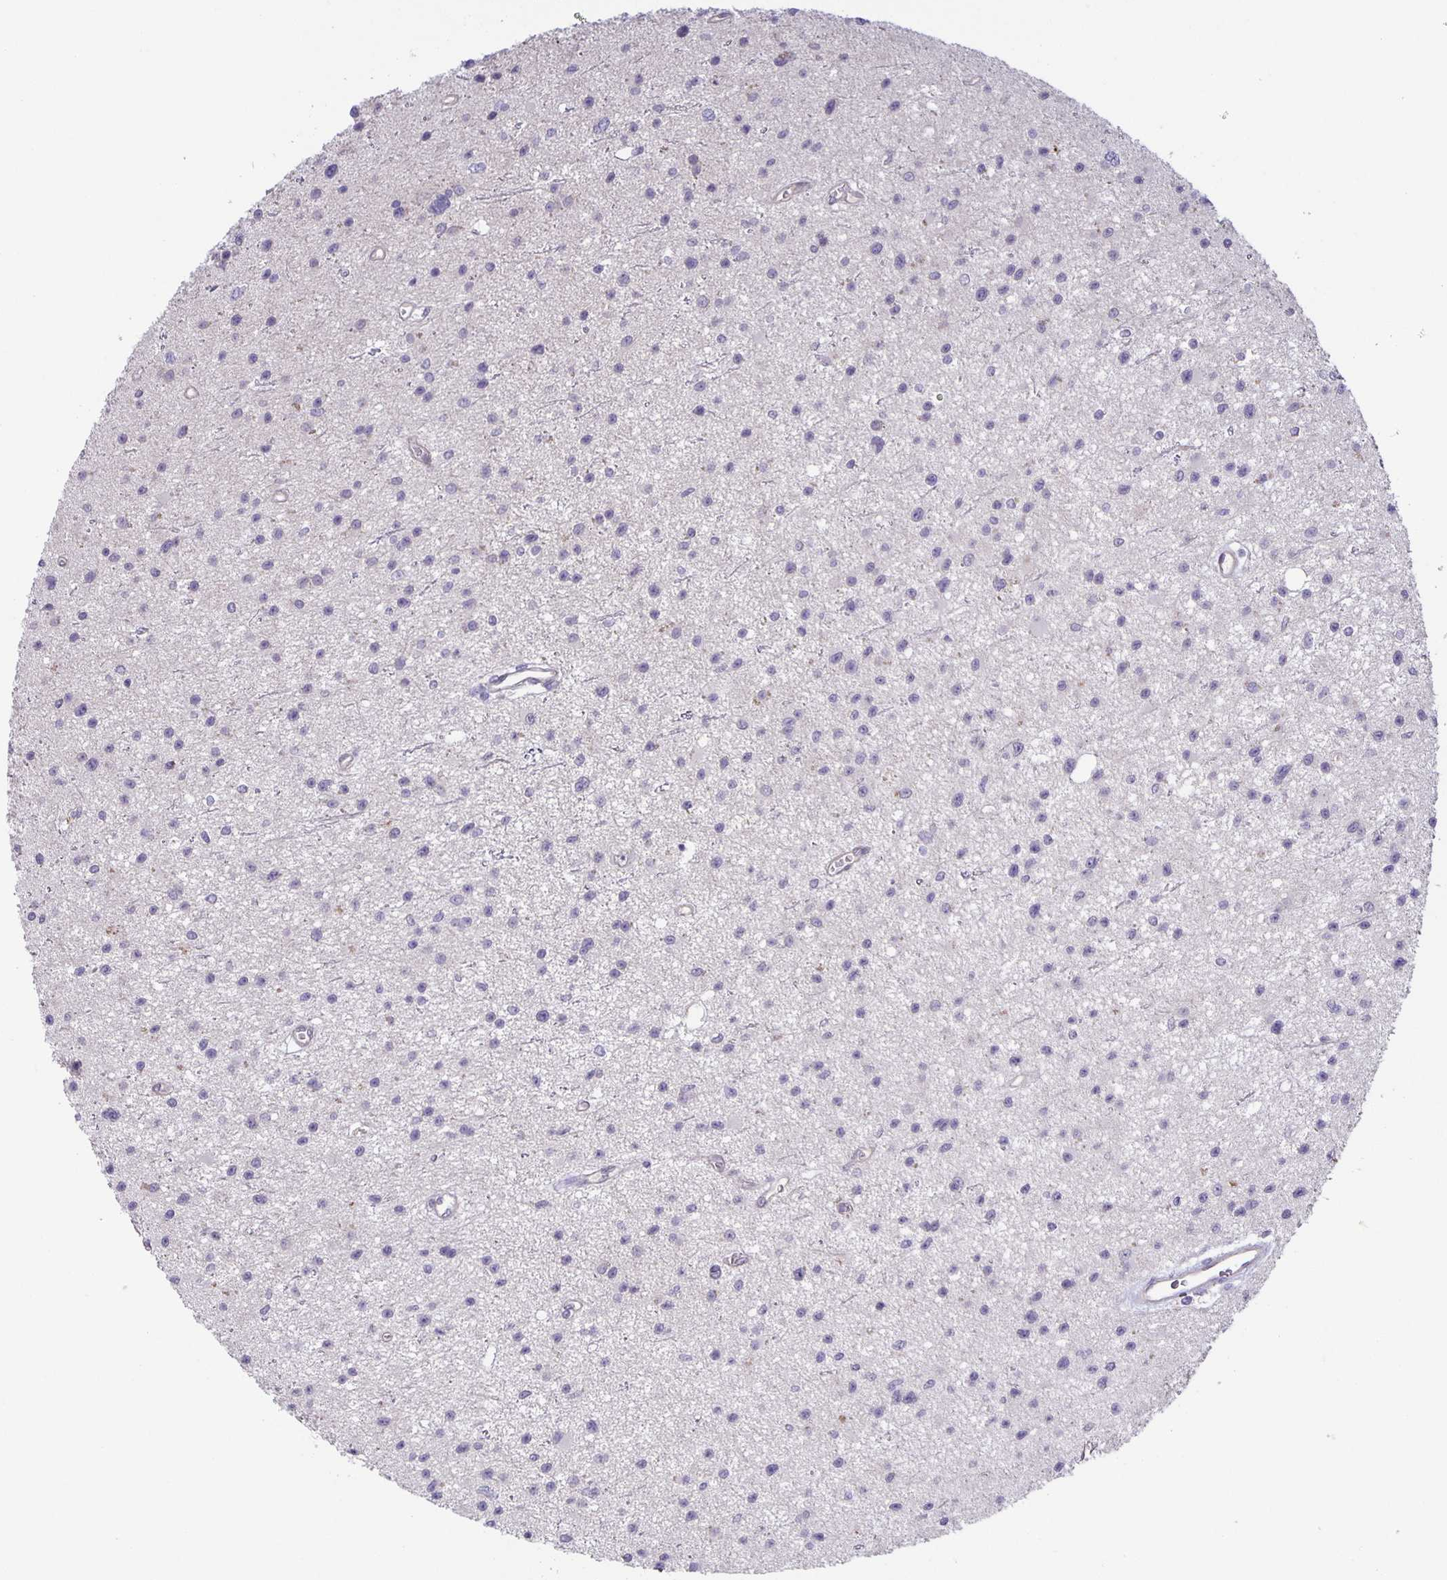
{"staining": {"intensity": "negative", "quantity": "none", "location": "none"}, "tissue": "glioma", "cell_type": "Tumor cells", "image_type": "cancer", "snomed": [{"axis": "morphology", "description": "Glioma, malignant, Low grade"}, {"axis": "topography", "description": "Brain"}], "caption": "Immunohistochemistry photomicrograph of malignant glioma (low-grade) stained for a protein (brown), which displays no staining in tumor cells. (Immunohistochemistry, brightfield microscopy, high magnification).", "gene": "PTPN3", "patient": {"sex": "male", "age": 43}}